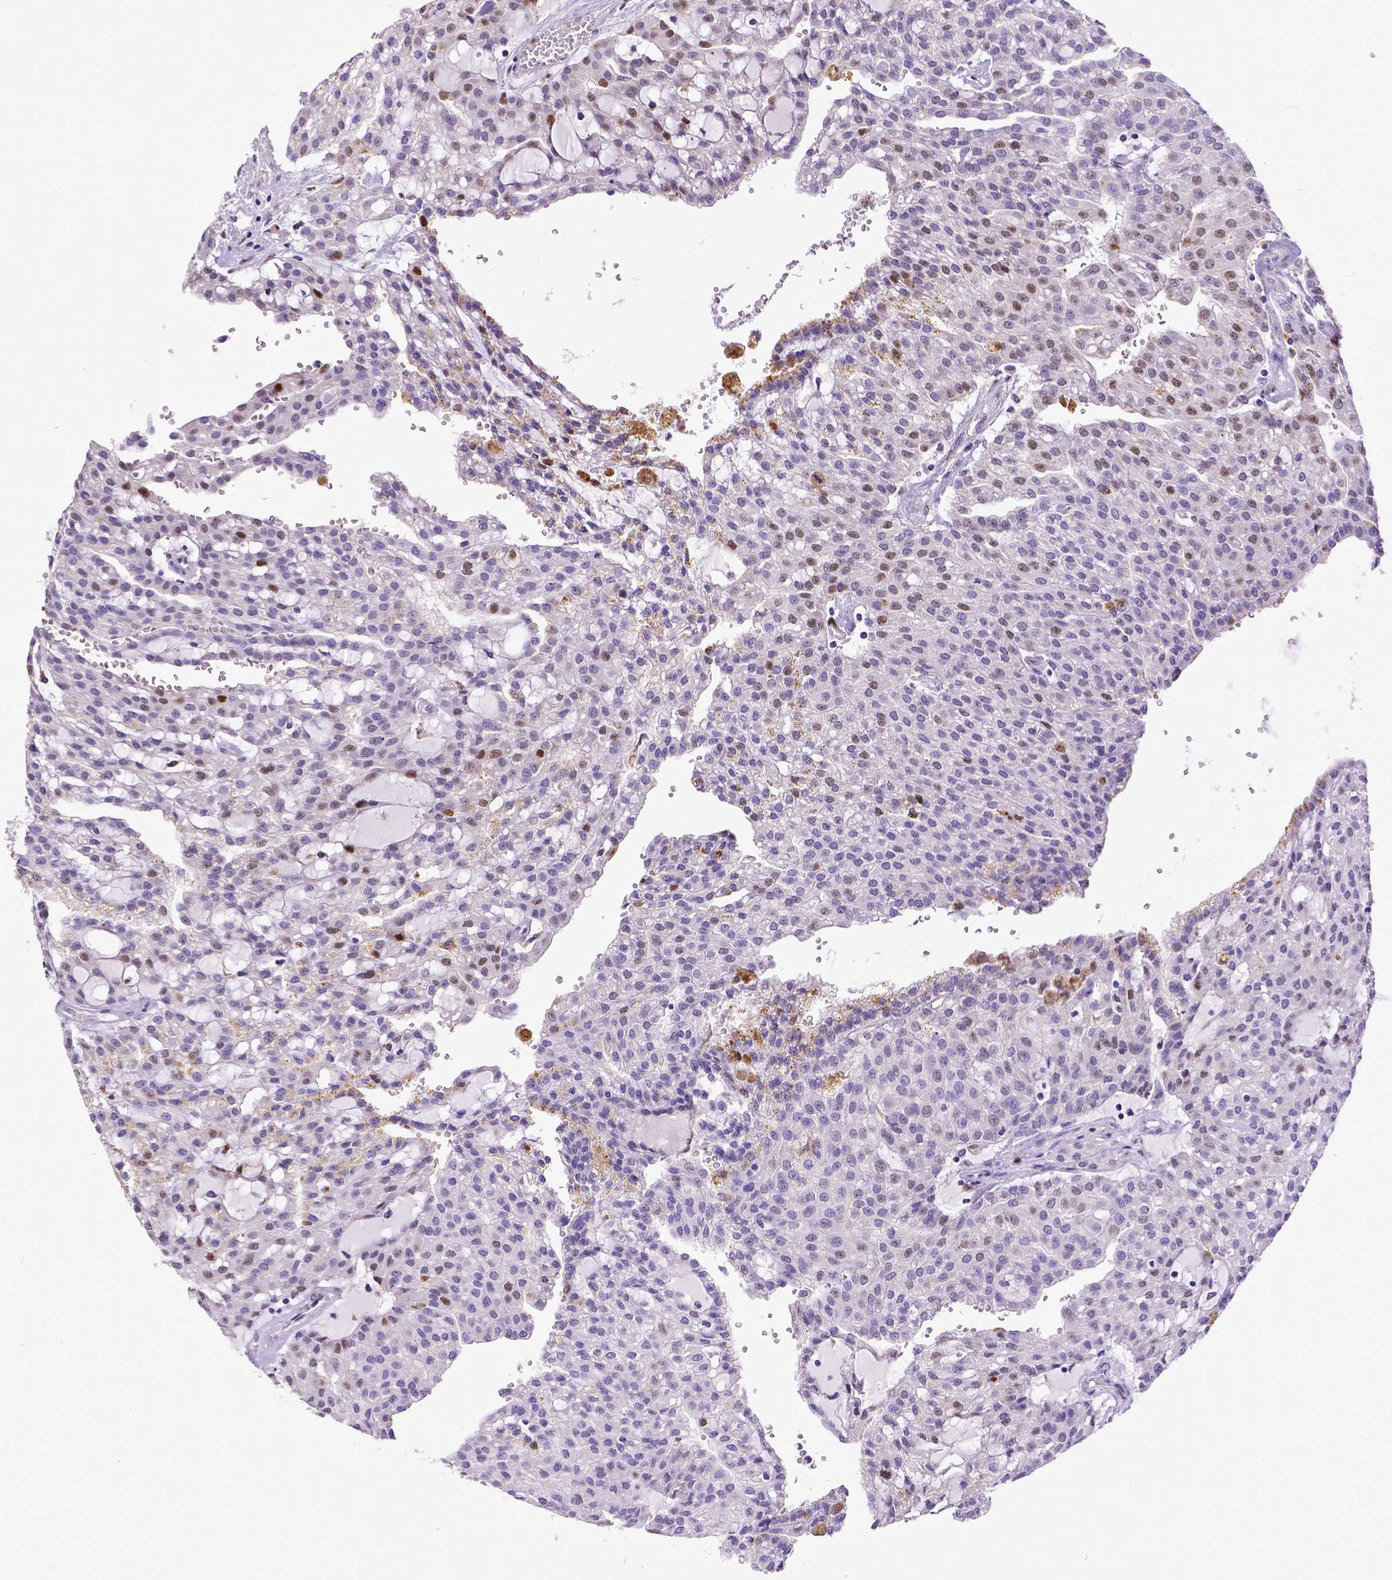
{"staining": {"intensity": "moderate", "quantity": "<25%", "location": "nuclear"}, "tissue": "renal cancer", "cell_type": "Tumor cells", "image_type": "cancer", "snomed": [{"axis": "morphology", "description": "Adenocarcinoma, NOS"}, {"axis": "topography", "description": "Kidney"}], "caption": "Moderate nuclear protein expression is present in about <25% of tumor cells in renal cancer (adenocarcinoma).", "gene": "CDKN1A", "patient": {"sex": "male", "age": 63}}